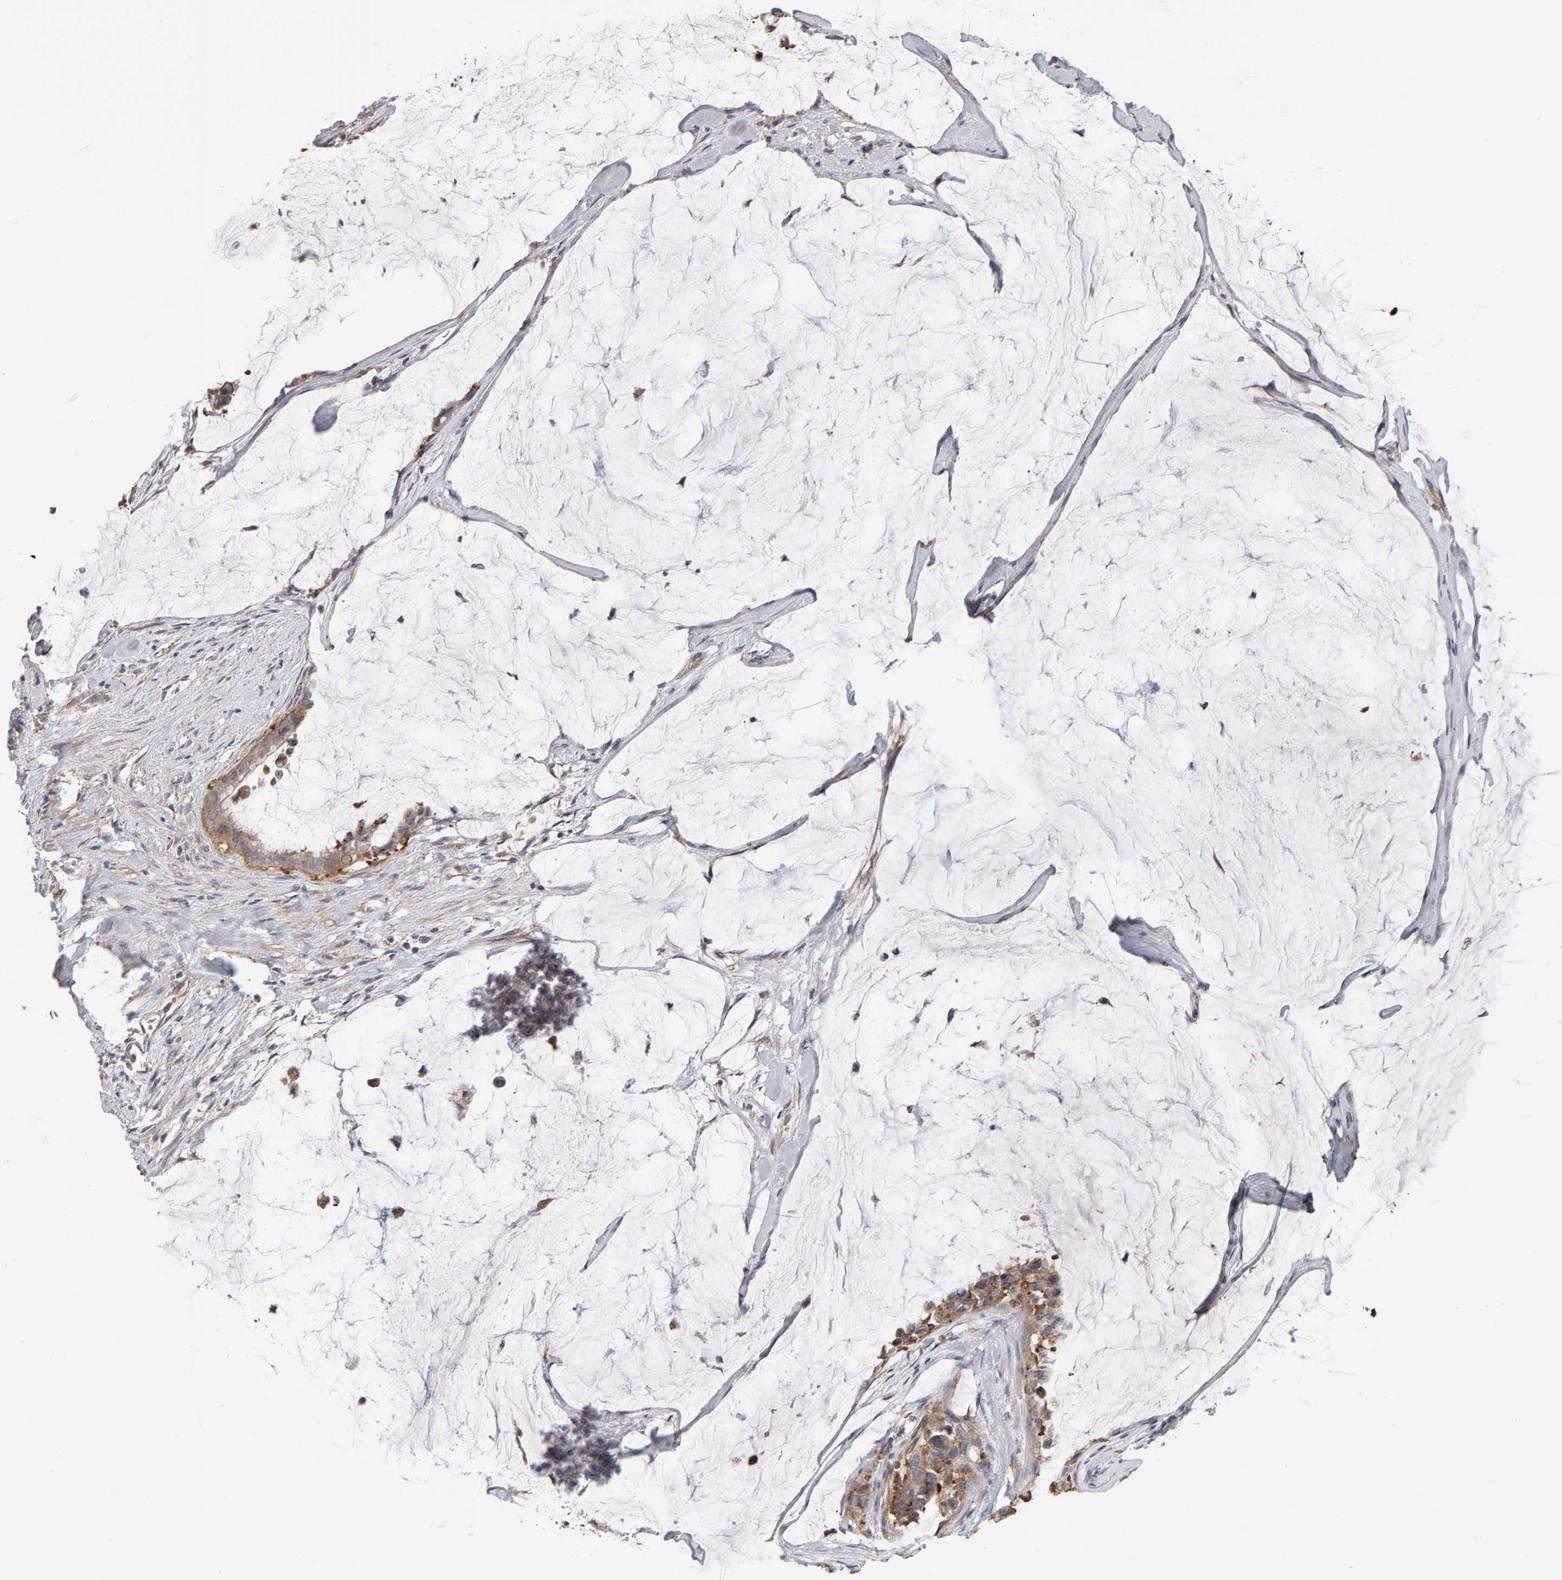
{"staining": {"intensity": "moderate", "quantity": ">75%", "location": "cytoplasmic/membranous"}, "tissue": "pancreatic cancer", "cell_type": "Tumor cells", "image_type": "cancer", "snomed": [{"axis": "morphology", "description": "Adenocarcinoma, NOS"}, {"axis": "topography", "description": "Pancreas"}], "caption": "DAB immunohistochemical staining of human pancreatic adenocarcinoma exhibits moderate cytoplasmic/membranous protein positivity in approximately >75% of tumor cells.", "gene": "C9orf72", "patient": {"sex": "male", "age": 41}}